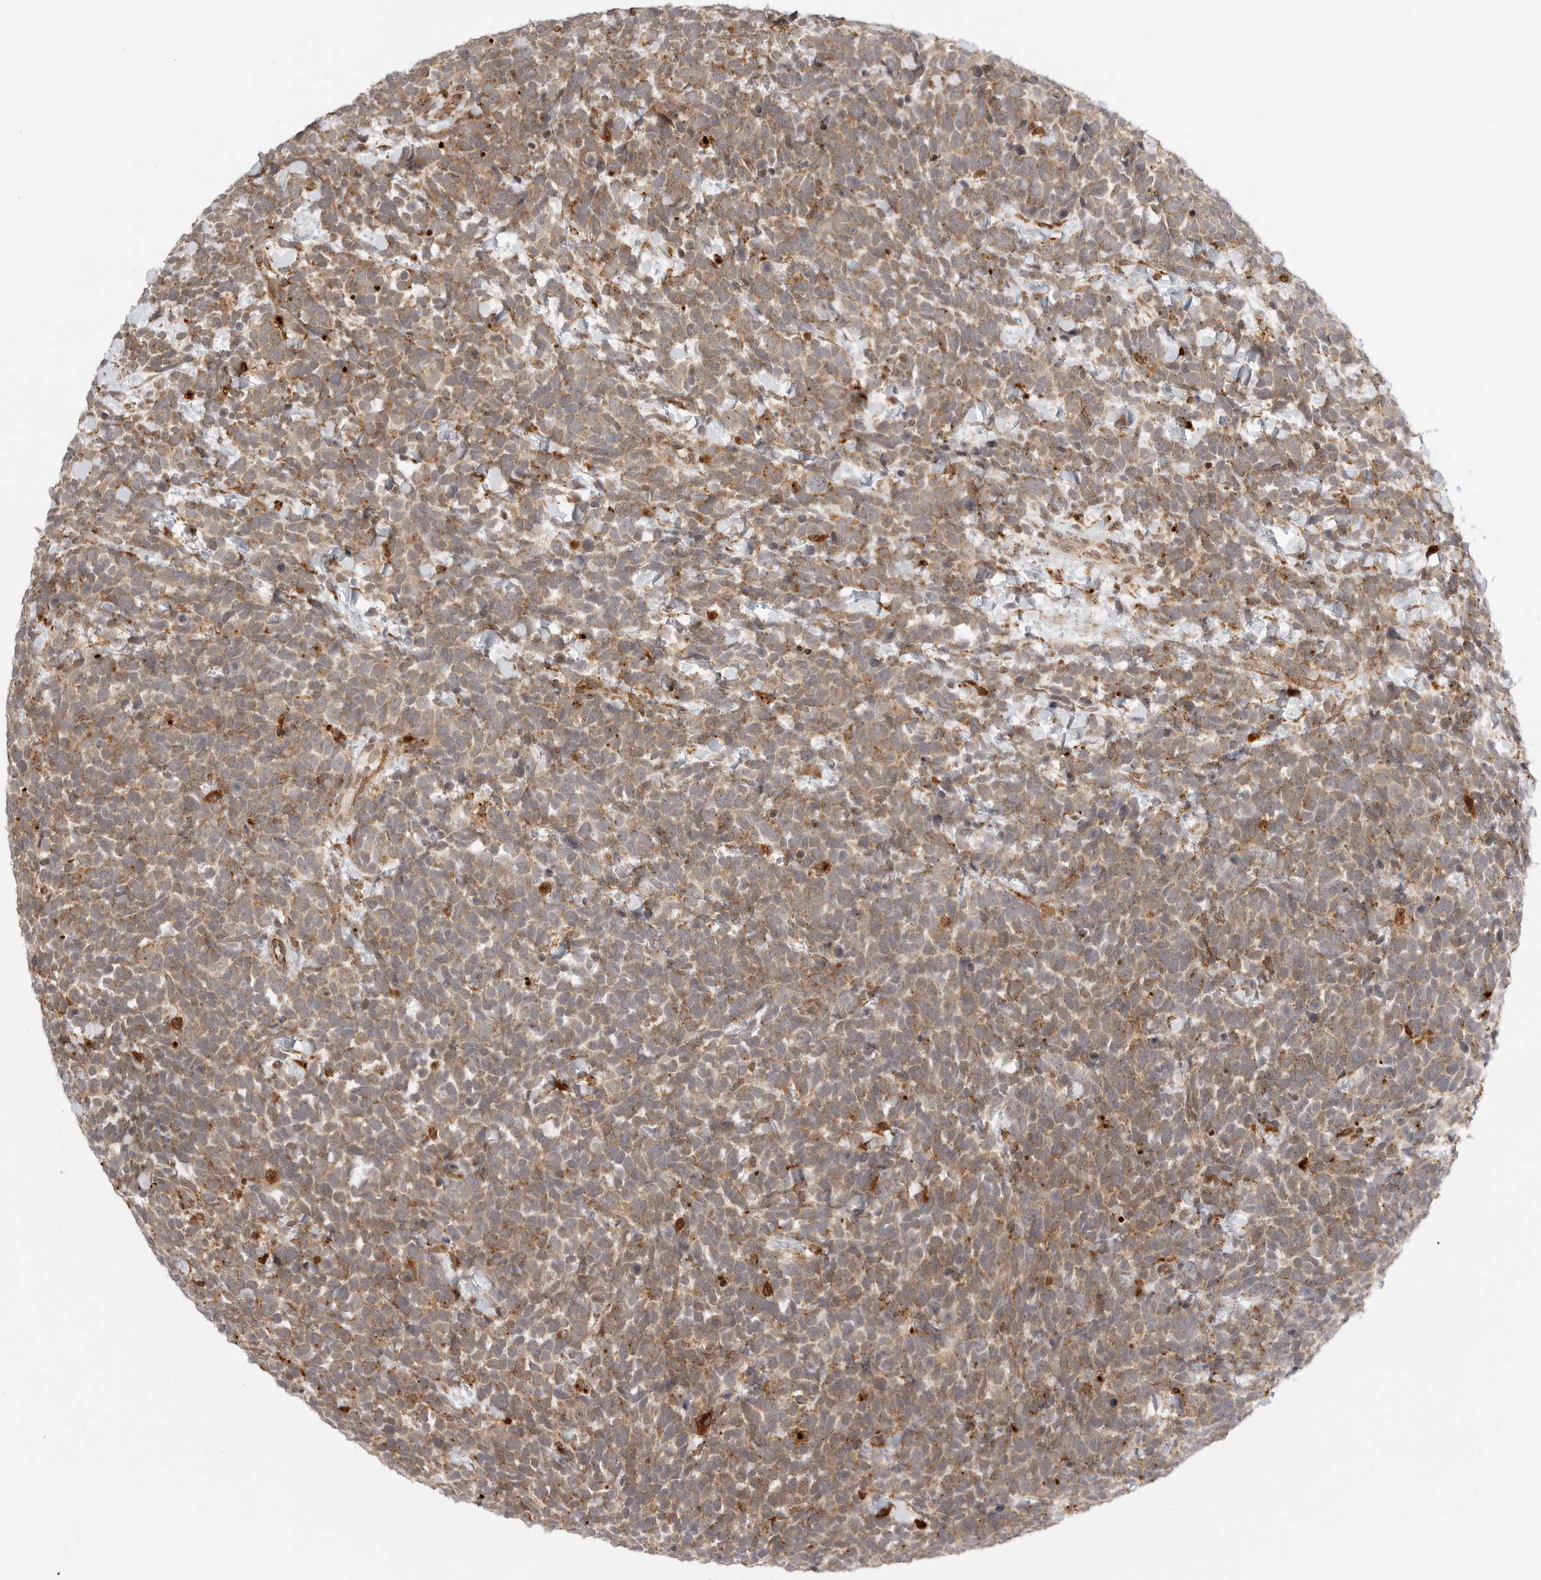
{"staining": {"intensity": "moderate", "quantity": ">75%", "location": "cytoplasmic/membranous"}, "tissue": "urothelial cancer", "cell_type": "Tumor cells", "image_type": "cancer", "snomed": [{"axis": "morphology", "description": "Urothelial carcinoma, High grade"}, {"axis": "topography", "description": "Urinary bladder"}], "caption": "Protein expression analysis of high-grade urothelial carcinoma exhibits moderate cytoplasmic/membranous staining in about >75% of tumor cells.", "gene": "IDUA", "patient": {"sex": "female", "age": 82}}